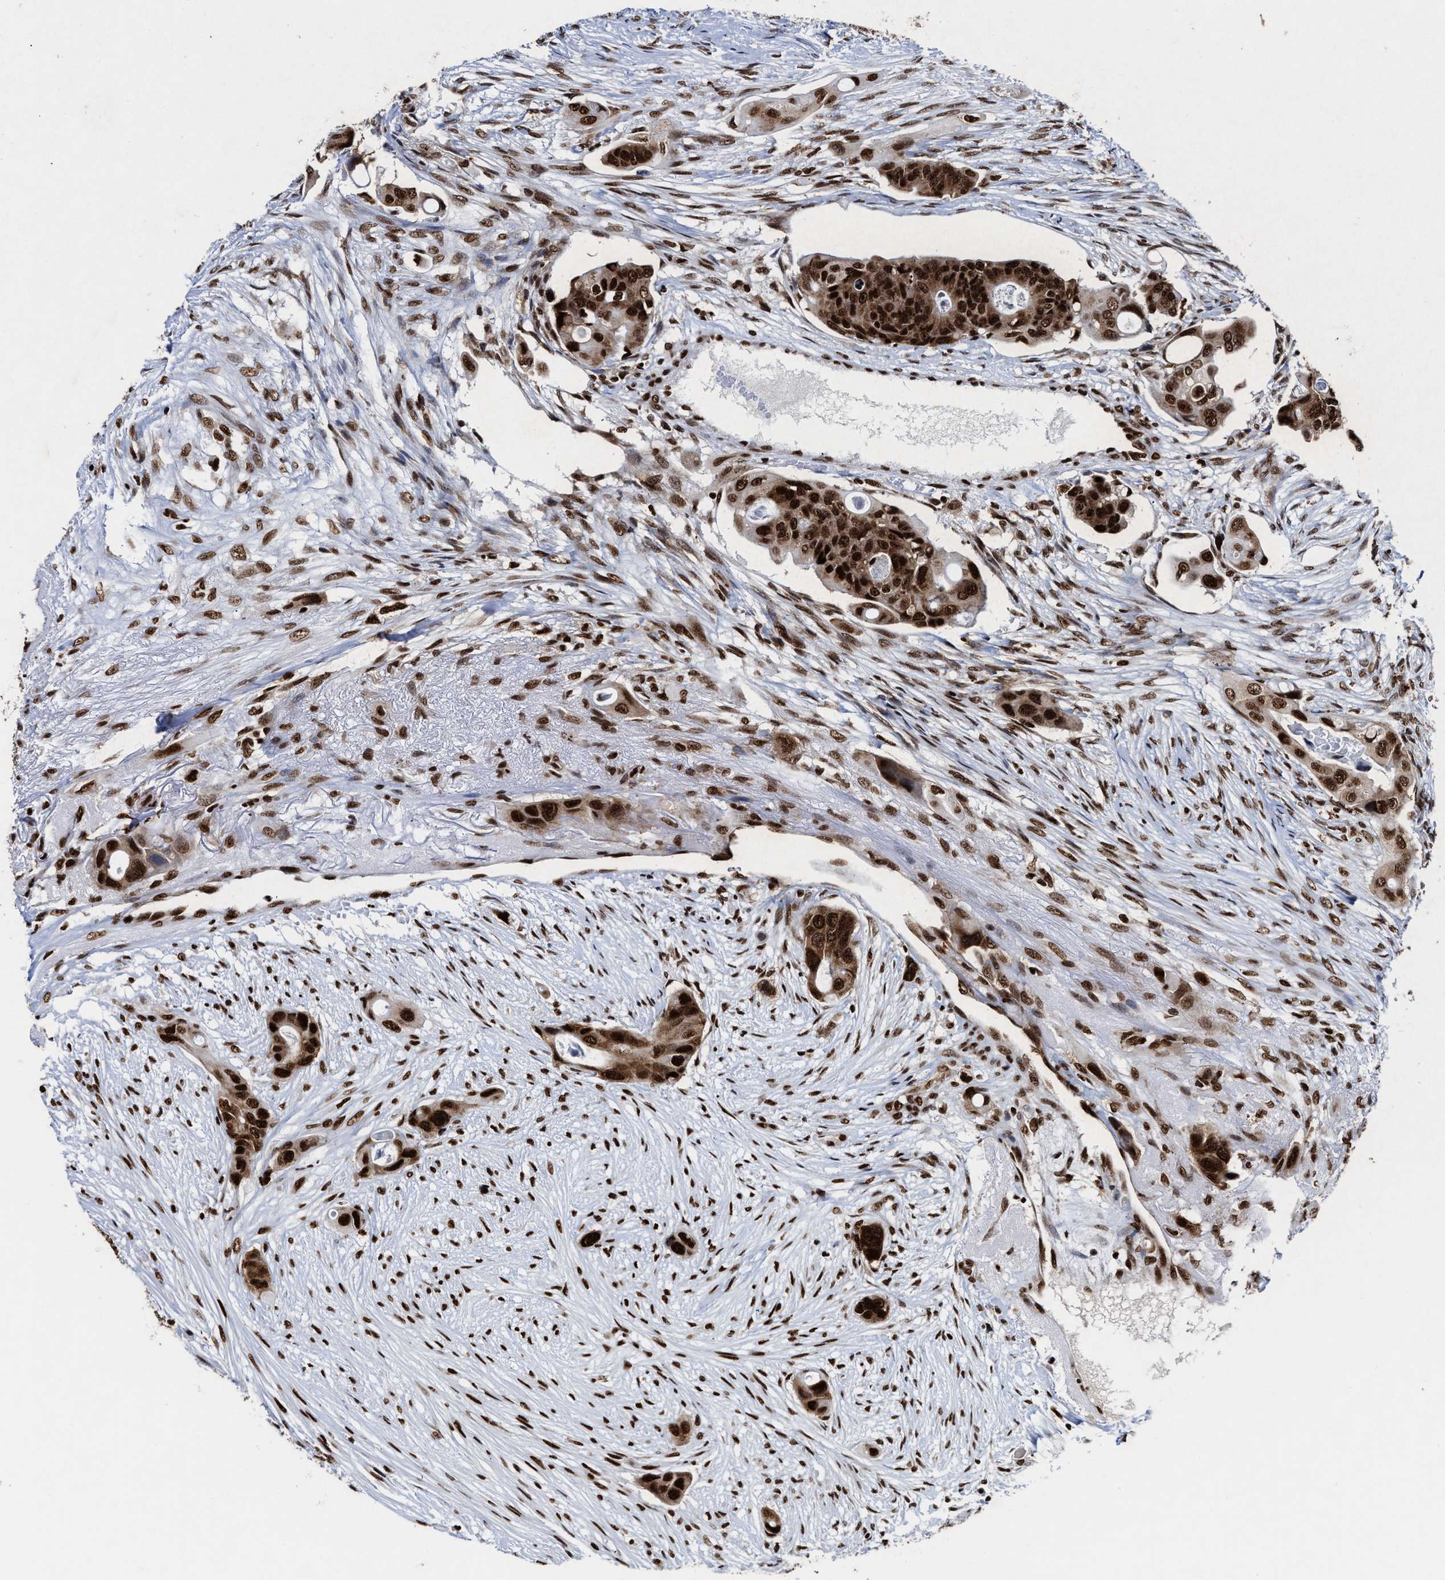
{"staining": {"intensity": "strong", "quantity": ">75%", "location": "cytoplasmic/membranous,nuclear"}, "tissue": "colorectal cancer", "cell_type": "Tumor cells", "image_type": "cancer", "snomed": [{"axis": "morphology", "description": "Adenocarcinoma, NOS"}, {"axis": "topography", "description": "Colon"}], "caption": "Adenocarcinoma (colorectal) was stained to show a protein in brown. There is high levels of strong cytoplasmic/membranous and nuclear staining in about >75% of tumor cells.", "gene": "ALYREF", "patient": {"sex": "female", "age": 57}}